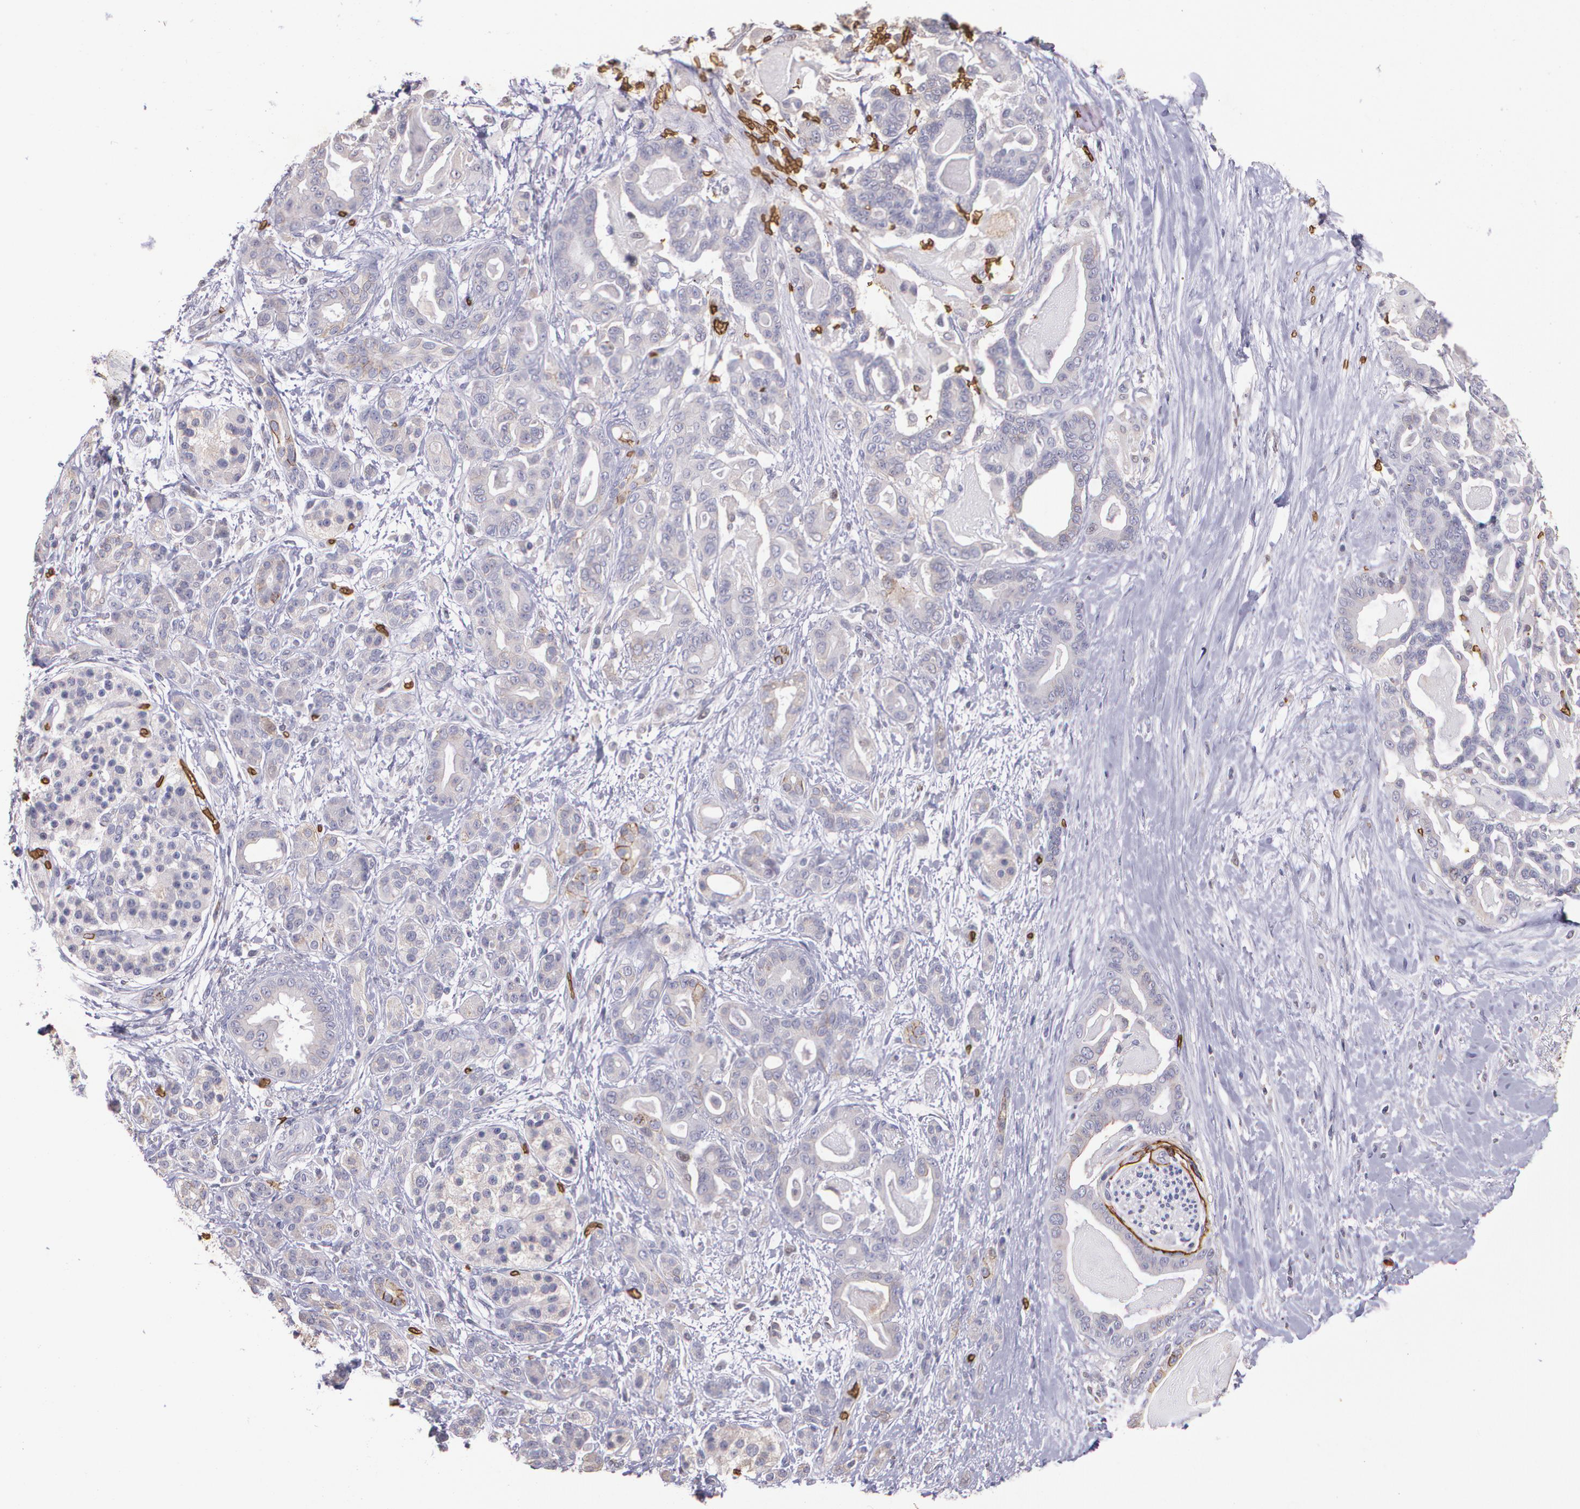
{"staining": {"intensity": "weak", "quantity": "<25%", "location": "cytoplasmic/membranous"}, "tissue": "pancreatic cancer", "cell_type": "Tumor cells", "image_type": "cancer", "snomed": [{"axis": "morphology", "description": "Adenocarcinoma, NOS"}, {"axis": "topography", "description": "Pancreas"}], "caption": "Pancreatic cancer (adenocarcinoma) was stained to show a protein in brown. There is no significant staining in tumor cells. (Immunohistochemistry, brightfield microscopy, high magnification).", "gene": "SLC2A1", "patient": {"sex": "male", "age": 63}}